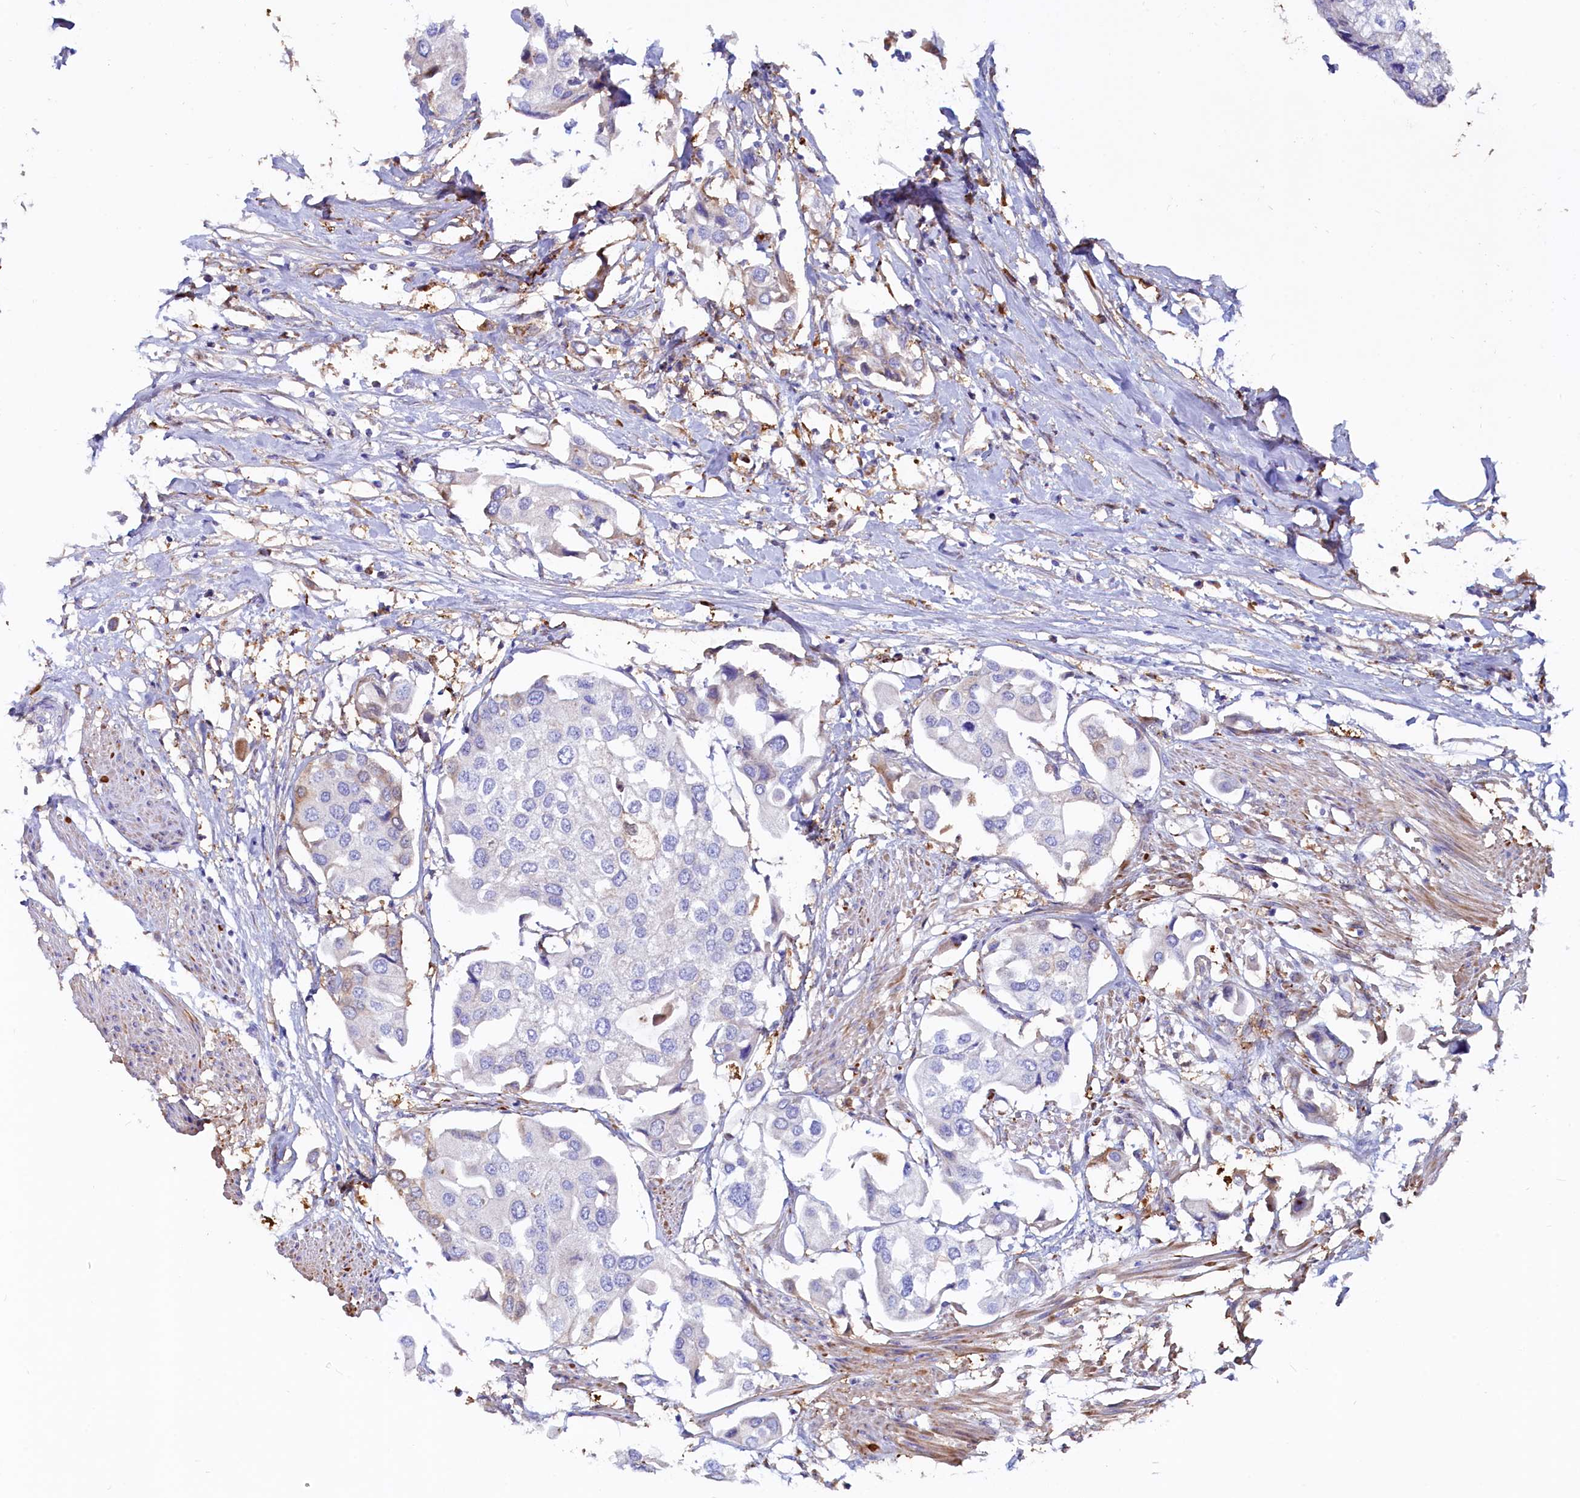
{"staining": {"intensity": "negative", "quantity": "none", "location": "none"}, "tissue": "urothelial cancer", "cell_type": "Tumor cells", "image_type": "cancer", "snomed": [{"axis": "morphology", "description": "Urothelial carcinoma, High grade"}, {"axis": "topography", "description": "Urinary bladder"}], "caption": "An IHC image of high-grade urothelial carcinoma is shown. There is no staining in tumor cells of high-grade urothelial carcinoma.", "gene": "ASTE1", "patient": {"sex": "male", "age": 64}}